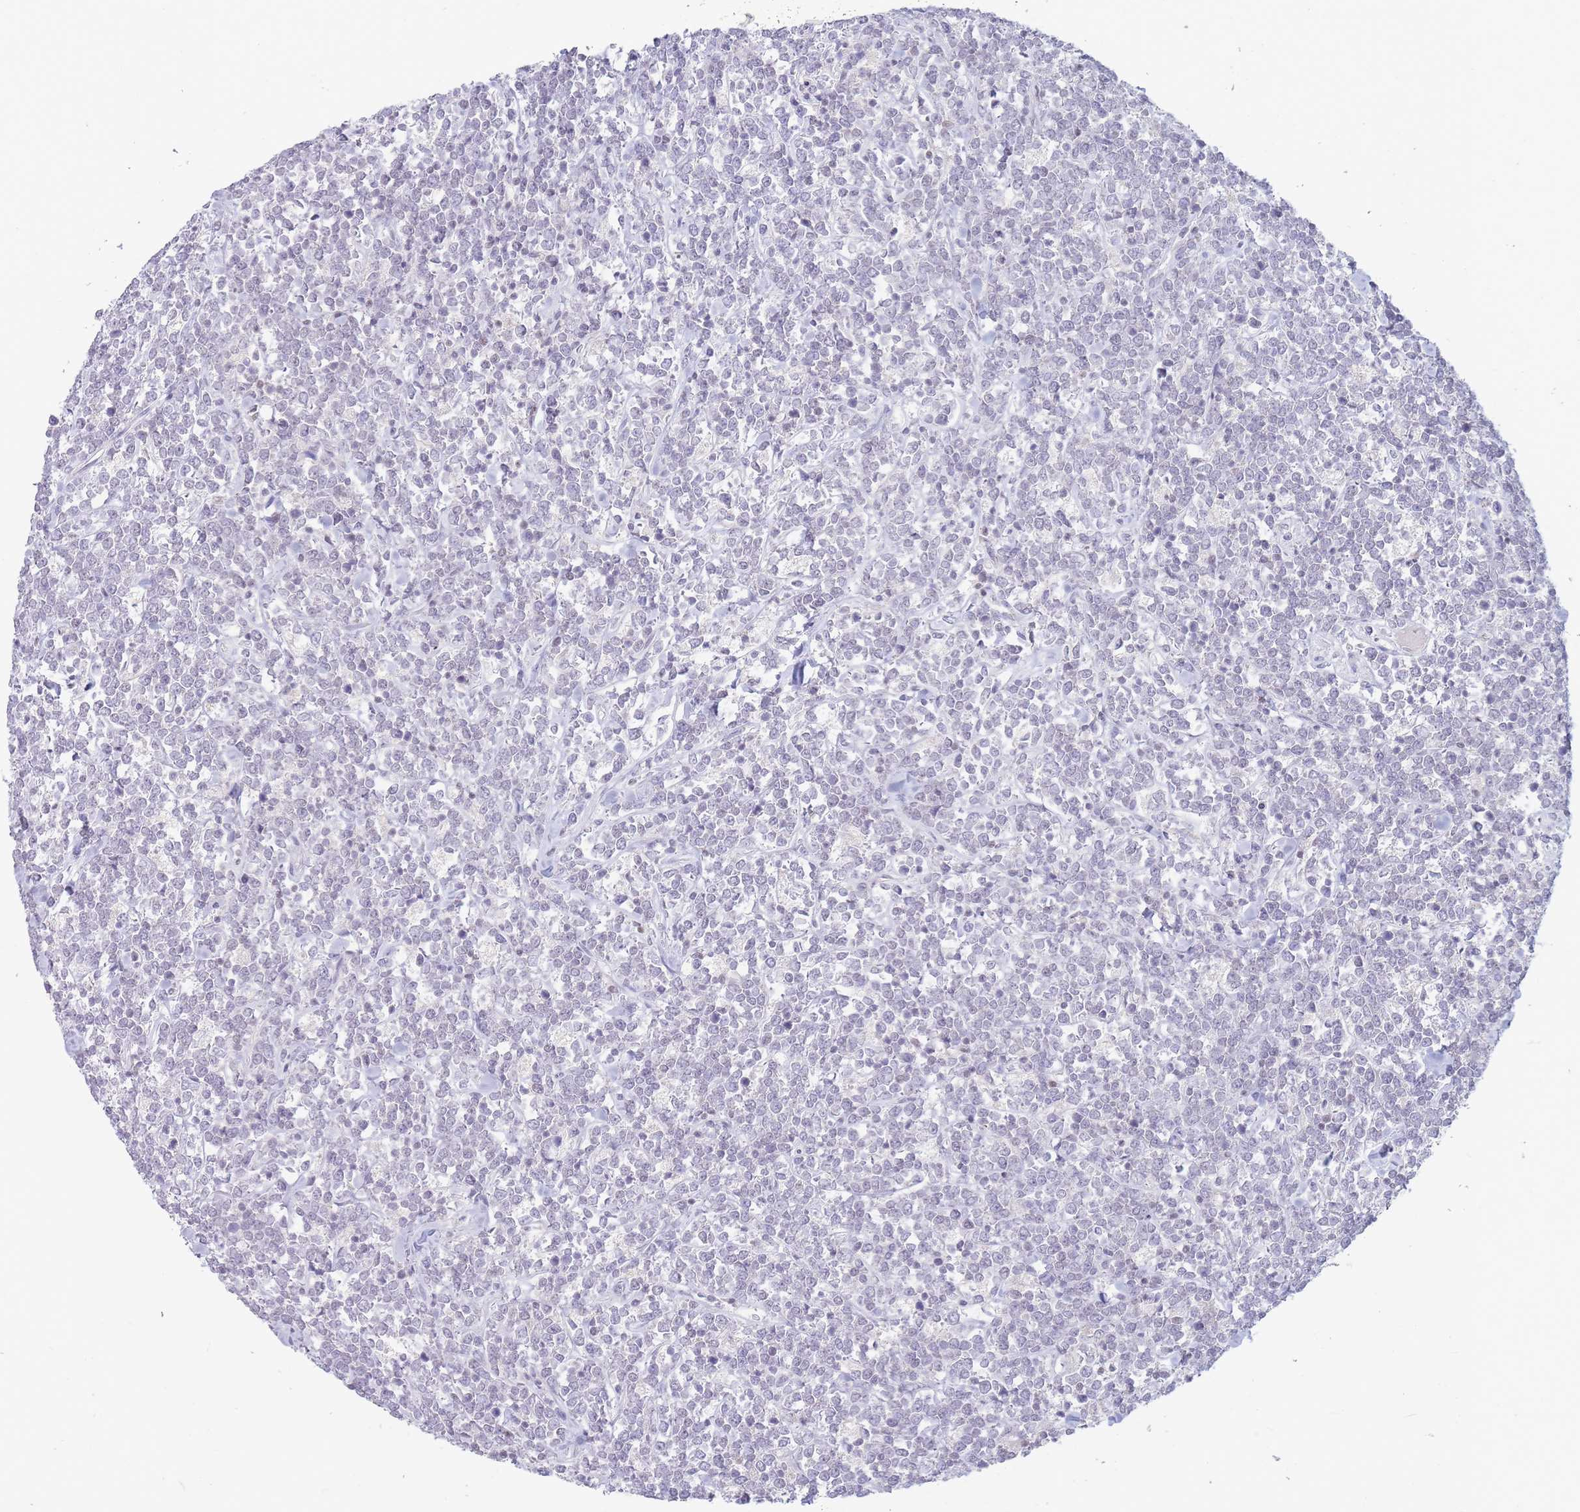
{"staining": {"intensity": "negative", "quantity": "none", "location": "none"}, "tissue": "lymphoma", "cell_type": "Tumor cells", "image_type": "cancer", "snomed": [{"axis": "morphology", "description": "Malignant lymphoma, non-Hodgkin's type, High grade"}, {"axis": "topography", "description": "Small intestine"}], "caption": "Immunohistochemistry (IHC) image of neoplastic tissue: human malignant lymphoma, non-Hodgkin's type (high-grade) stained with DAB (3,3'-diaminobenzidine) displays no significant protein expression in tumor cells.", "gene": "ARID3B", "patient": {"sex": "male", "age": 8}}